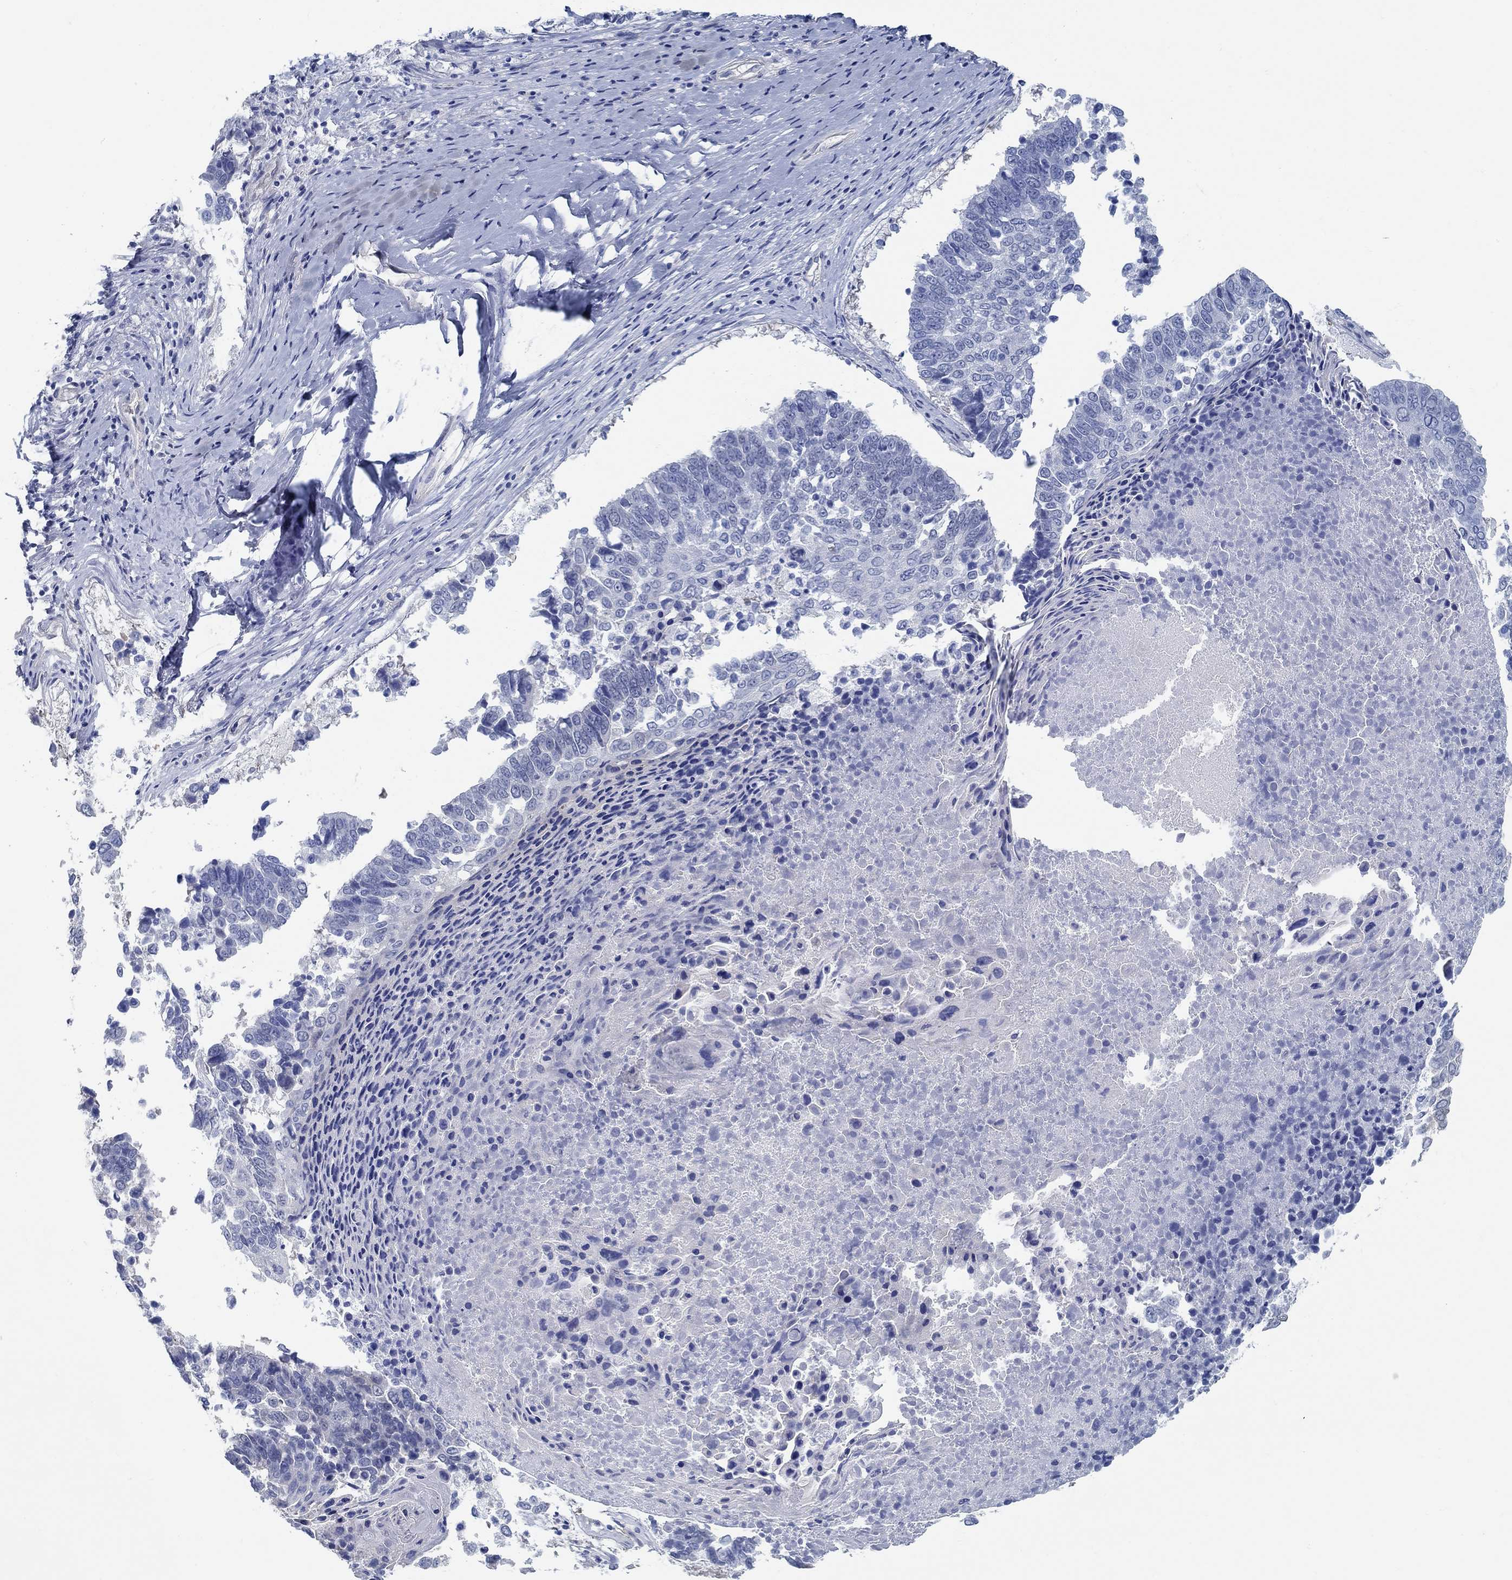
{"staining": {"intensity": "negative", "quantity": "none", "location": "none"}, "tissue": "lung cancer", "cell_type": "Tumor cells", "image_type": "cancer", "snomed": [{"axis": "morphology", "description": "Squamous cell carcinoma, NOS"}, {"axis": "topography", "description": "Lung"}], "caption": "Human lung squamous cell carcinoma stained for a protein using immunohistochemistry shows no positivity in tumor cells.", "gene": "C15orf39", "patient": {"sex": "male", "age": 73}}